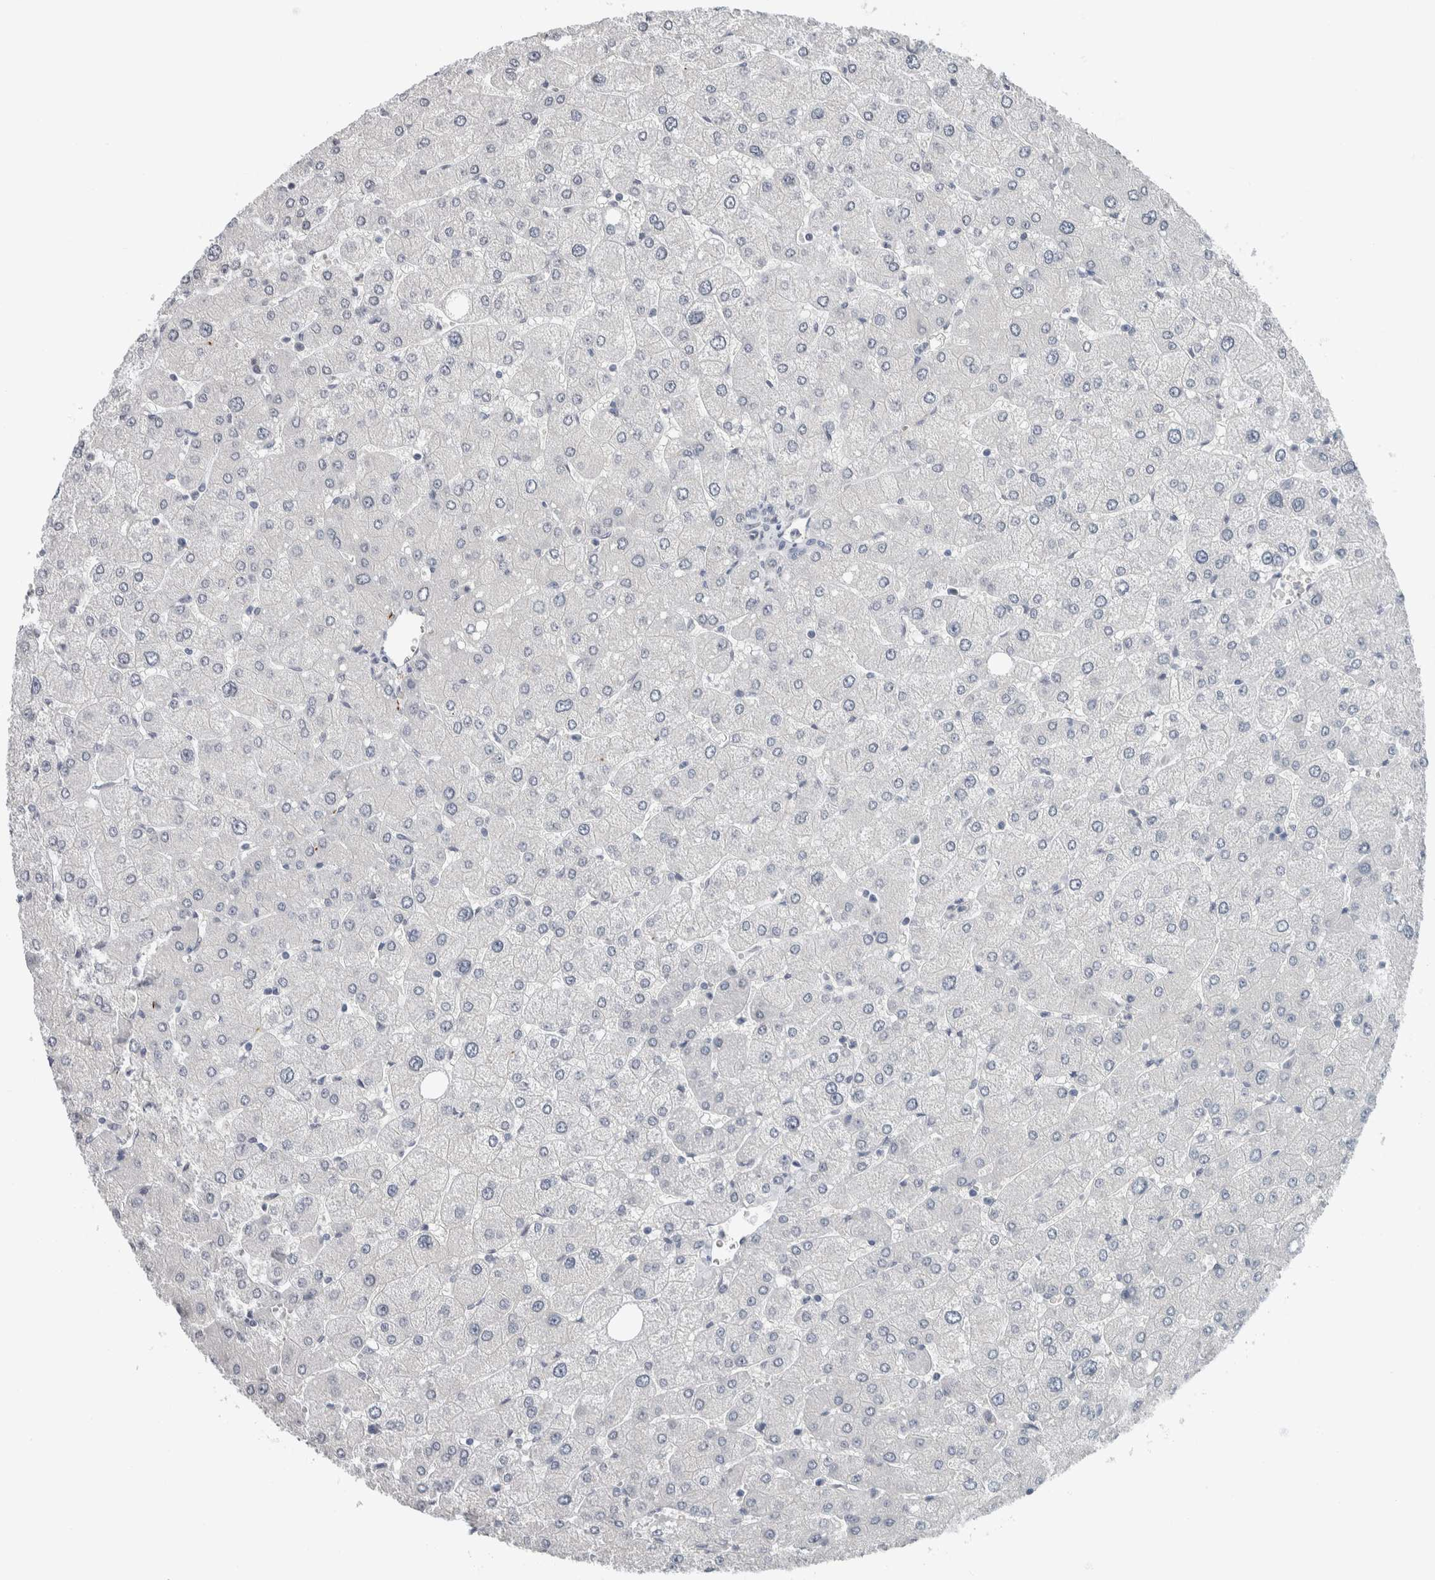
{"staining": {"intensity": "negative", "quantity": "none", "location": "none"}, "tissue": "liver", "cell_type": "Cholangiocytes", "image_type": "normal", "snomed": [{"axis": "morphology", "description": "Normal tissue, NOS"}, {"axis": "topography", "description": "Liver"}], "caption": "Immunohistochemistry of normal human liver exhibits no staining in cholangiocytes. The staining is performed using DAB brown chromogen with nuclei counter-stained in using hematoxylin.", "gene": "NEFM", "patient": {"sex": "male", "age": 55}}